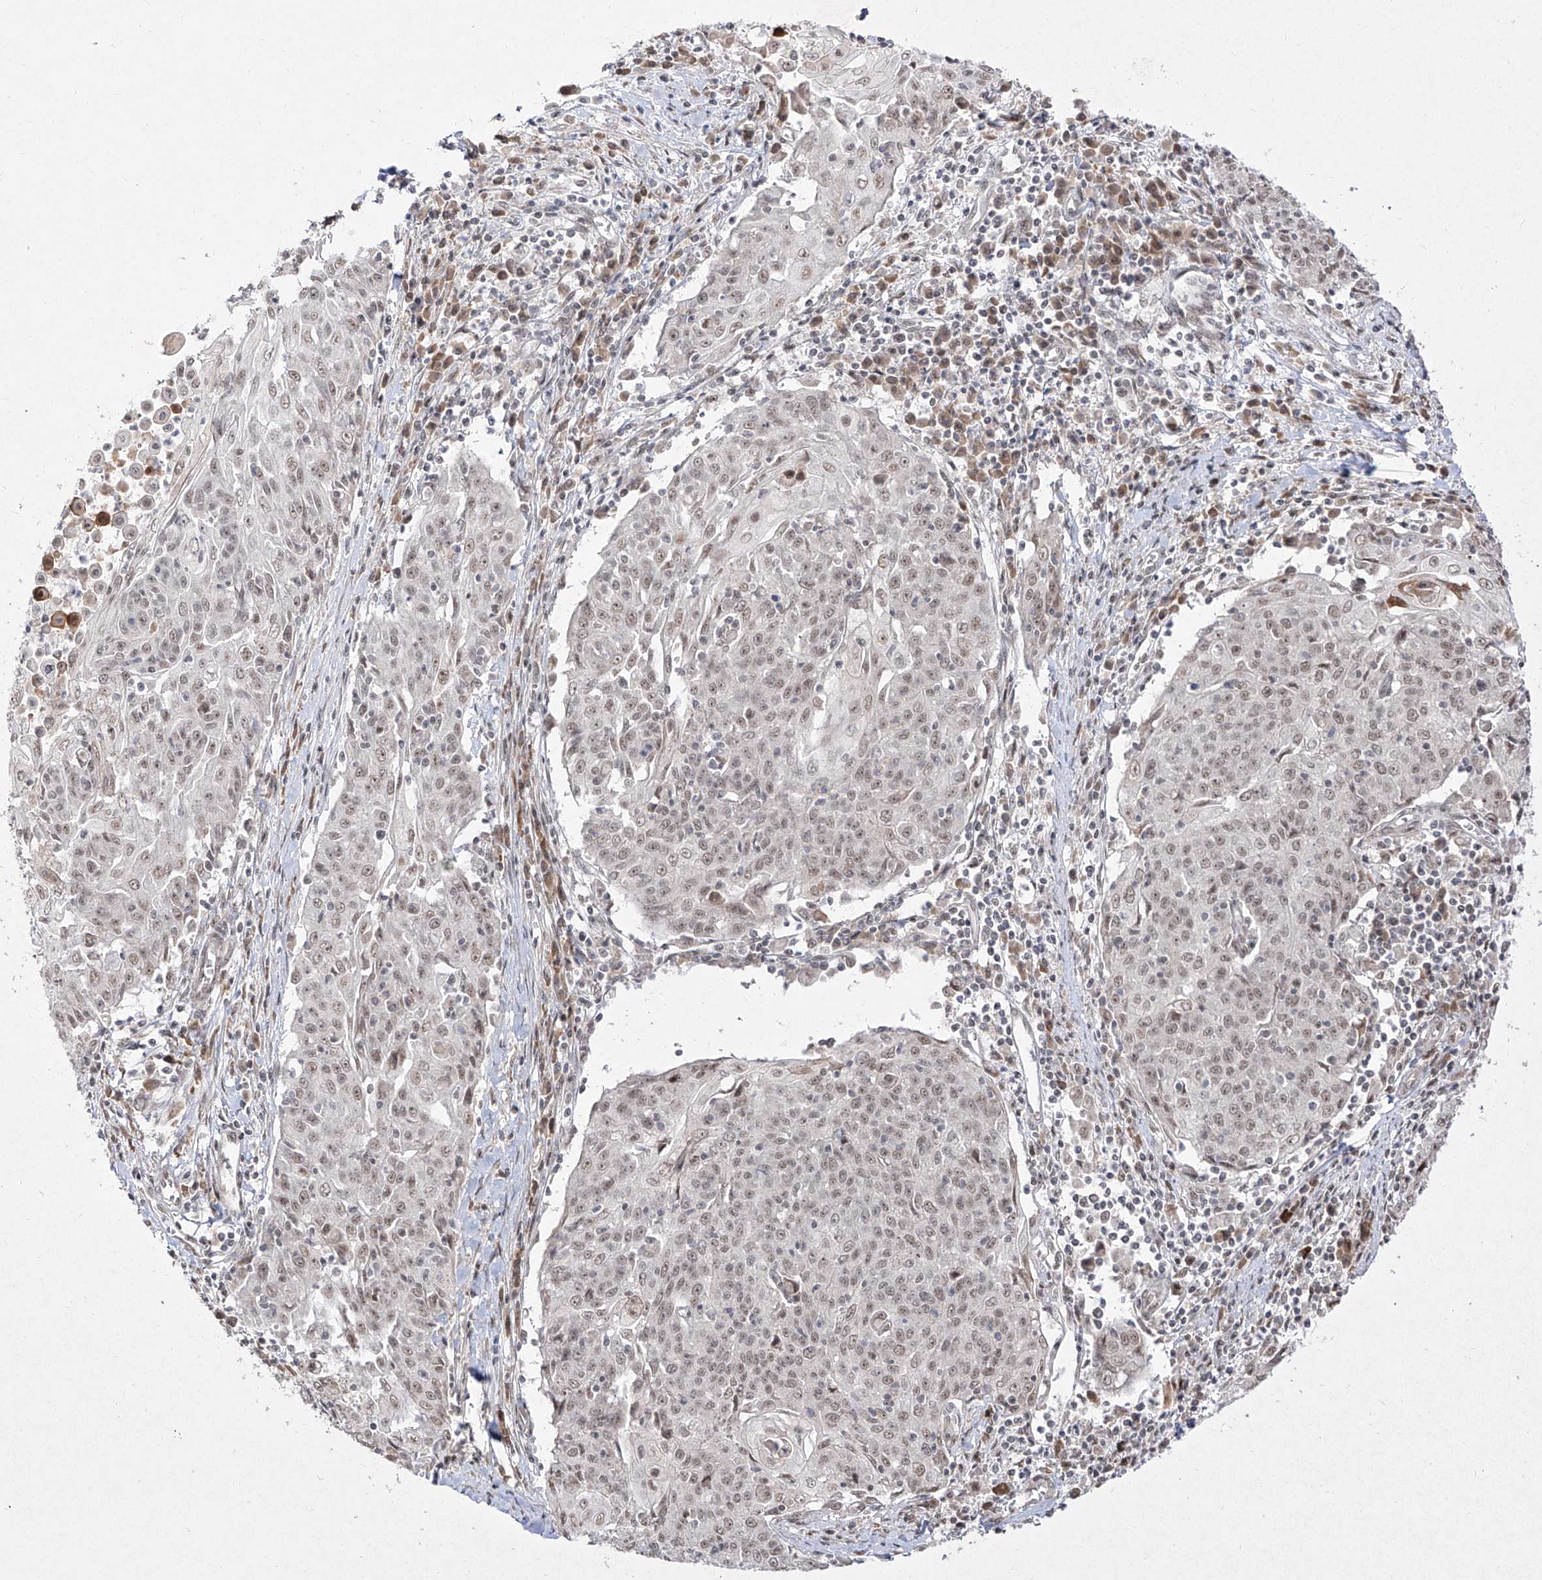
{"staining": {"intensity": "weak", "quantity": ">75%", "location": "nuclear"}, "tissue": "cervical cancer", "cell_type": "Tumor cells", "image_type": "cancer", "snomed": [{"axis": "morphology", "description": "Squamous cell carcinoma, NOS"}, {"axis": "topography", "description": "Cervix"}], "caption": "Immunohistochemistry (IHC) staining of cervical cancer, which shows low levels of weak nuclear staining in approximately >75% of tumor cells indicating weak nuclear protein expression. The staining was performed using DAB (brown) for protein detection and nuclei were counterstained in hematoxylin (blue).", "gene": "SNRNP27", "patient": {"sex": "female", "age": 48}}